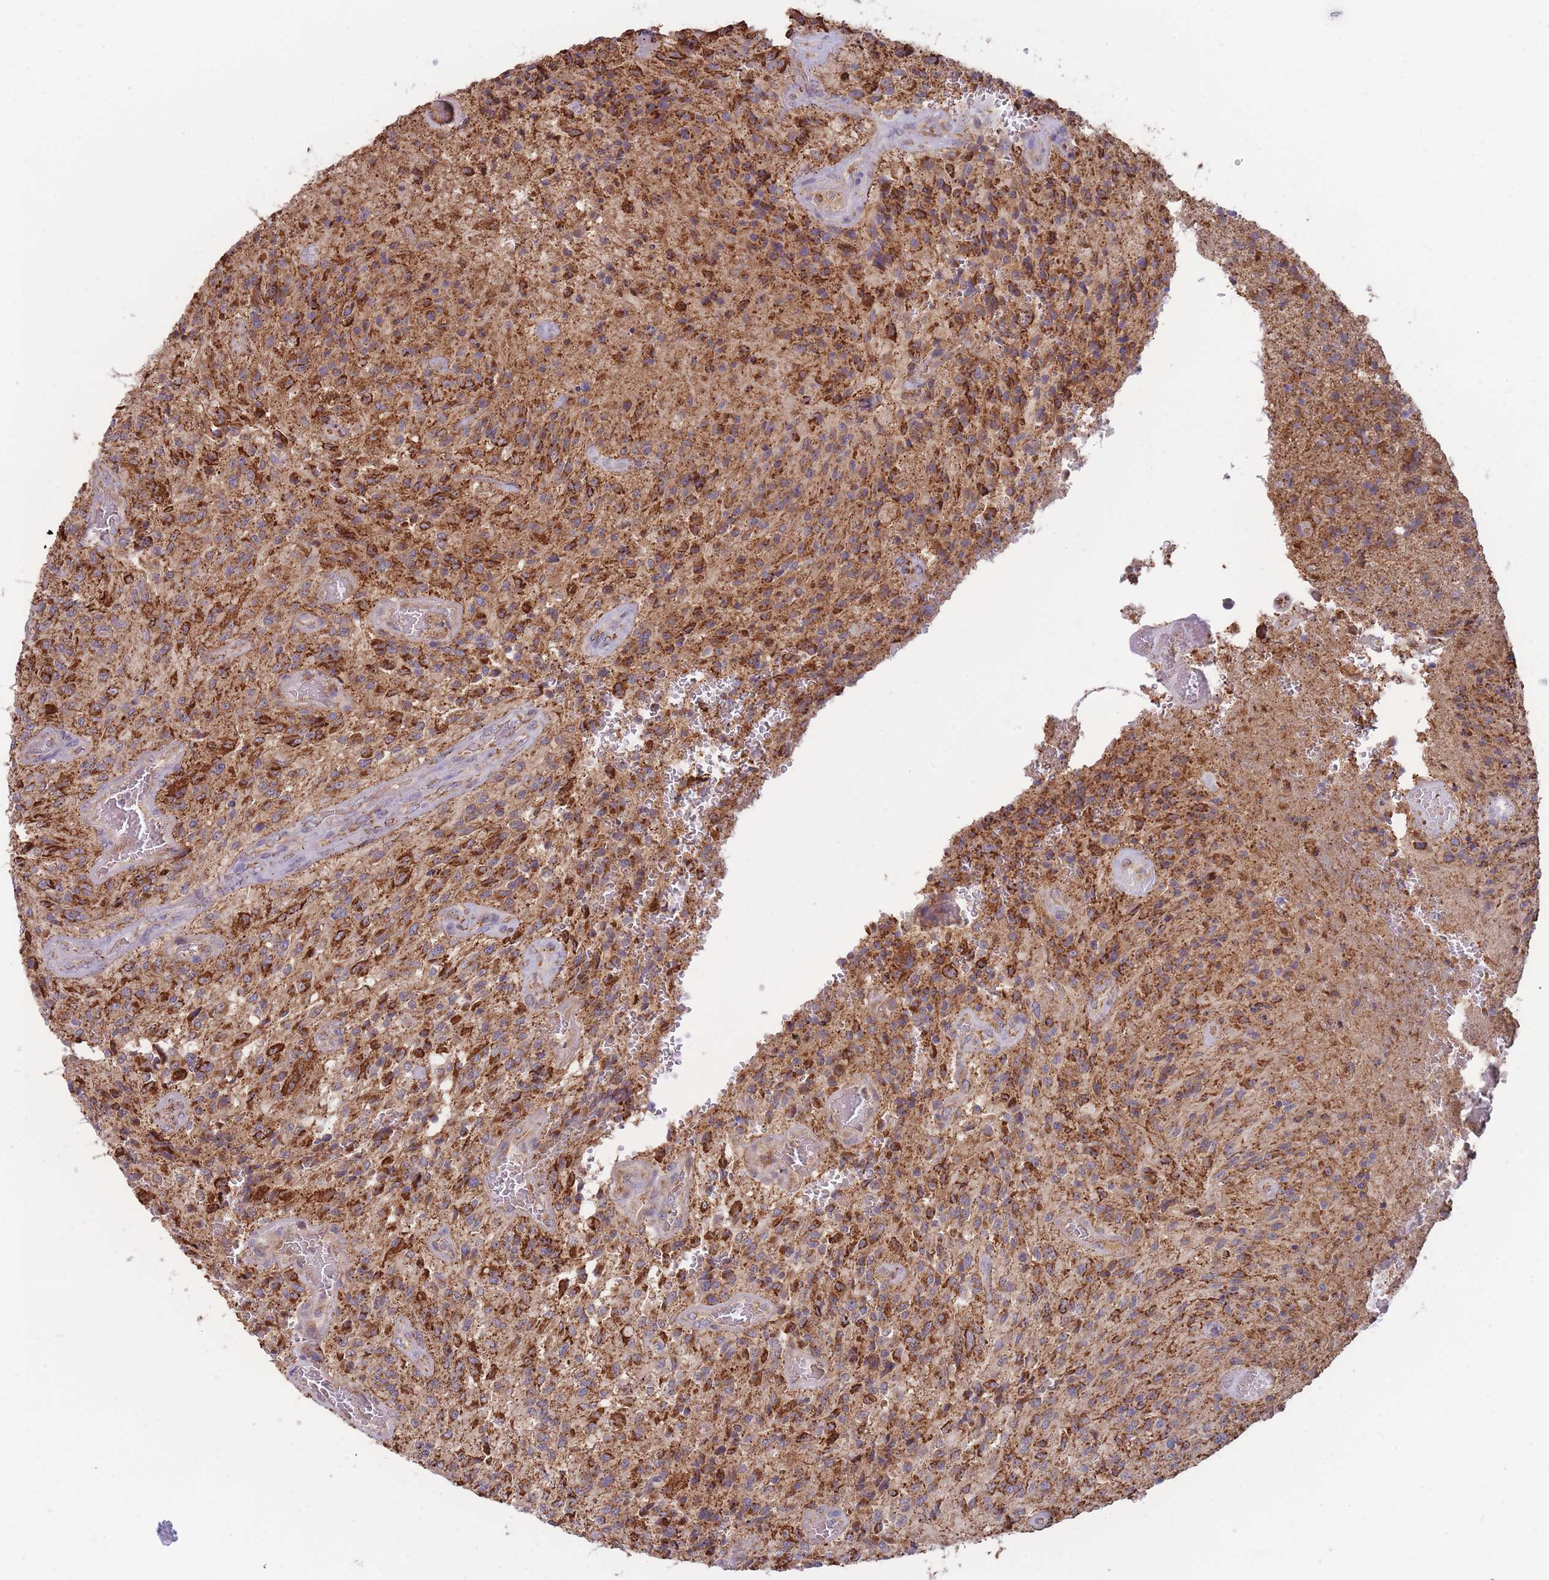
{"staining": {"intensity": "strong", "quantity": "25%-75%", "location": "cytoplasmic/membranous"}, "tissue": "glioma", "cell_type": "Tumor cells", "image_type": "cancer", "snomed": [{"axis": "morphology", "description": "Normal tissue, NOS"}, {"axis": "morphology", "description": "Glioma, malignant, High grade"}, {"axis": "topography", "description": "Cerebral cortex"}], "caption": "A brown stain highlights strong cytoplasmic/membranous expression of a protein in glioma tumor cells.", "gene": "MRPL17", "patient": {"sex": "male", "age": 56}}